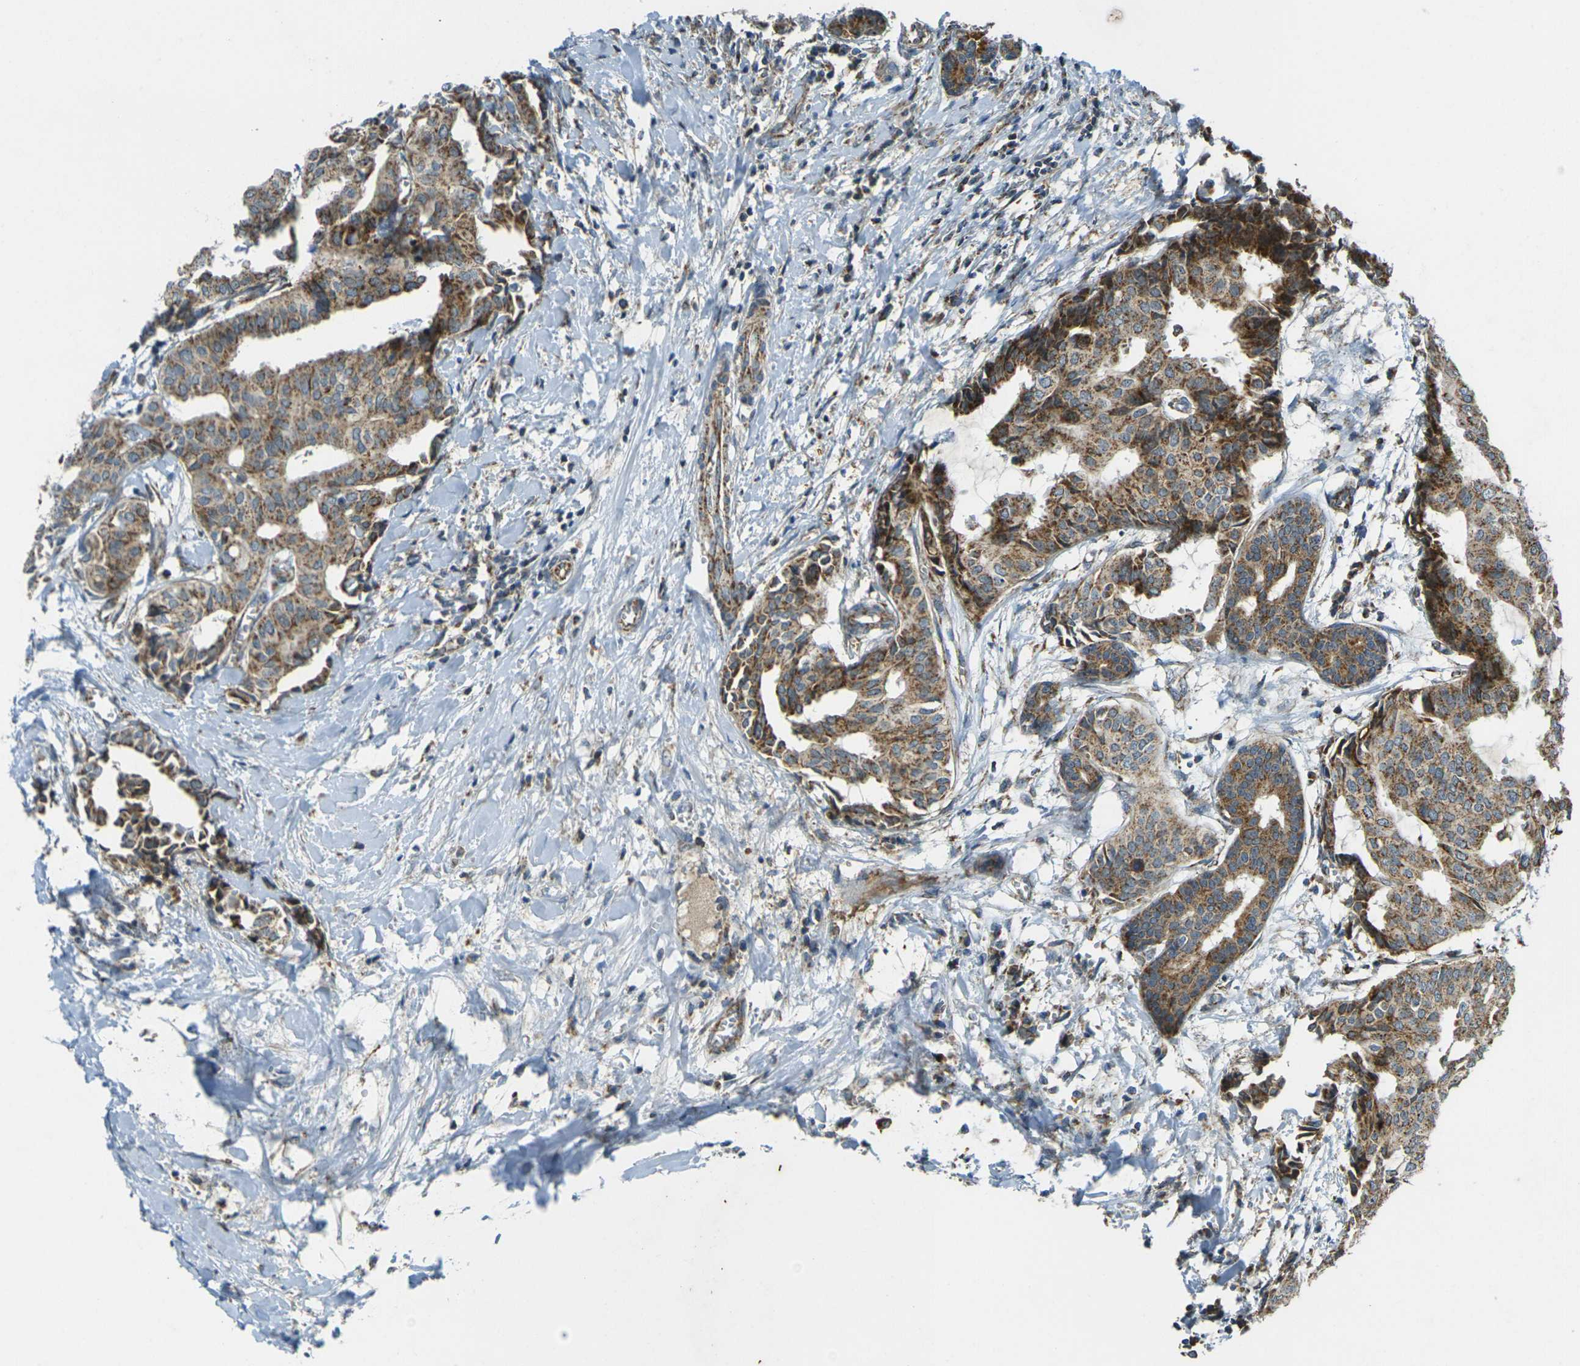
{"staining": {"intensity": "moderate", "quantity": ">75%", "location": "cytoplasmic/membranous"}, "tissue": "head and neck cancer", "cell_type": "Tumor cells", "image_type": "cancer", "snomed": [{"axis": "morphology", "description": "Adenocarcinoma, NOS"}, {"axis": "topography", "description": "Salivary gland"}, {"axis": "topography", "description": "Head-Neck"}], "caption": "This histopathology image shows immunohistochemistry staining of head and neck cancer (adenocarcinoma), with medium moderate cytoplasmic/membranous expression in approximately >75% of tumor cells.", "gene": "IGF1R", "patient": {"sex": "female", "age": 59}}